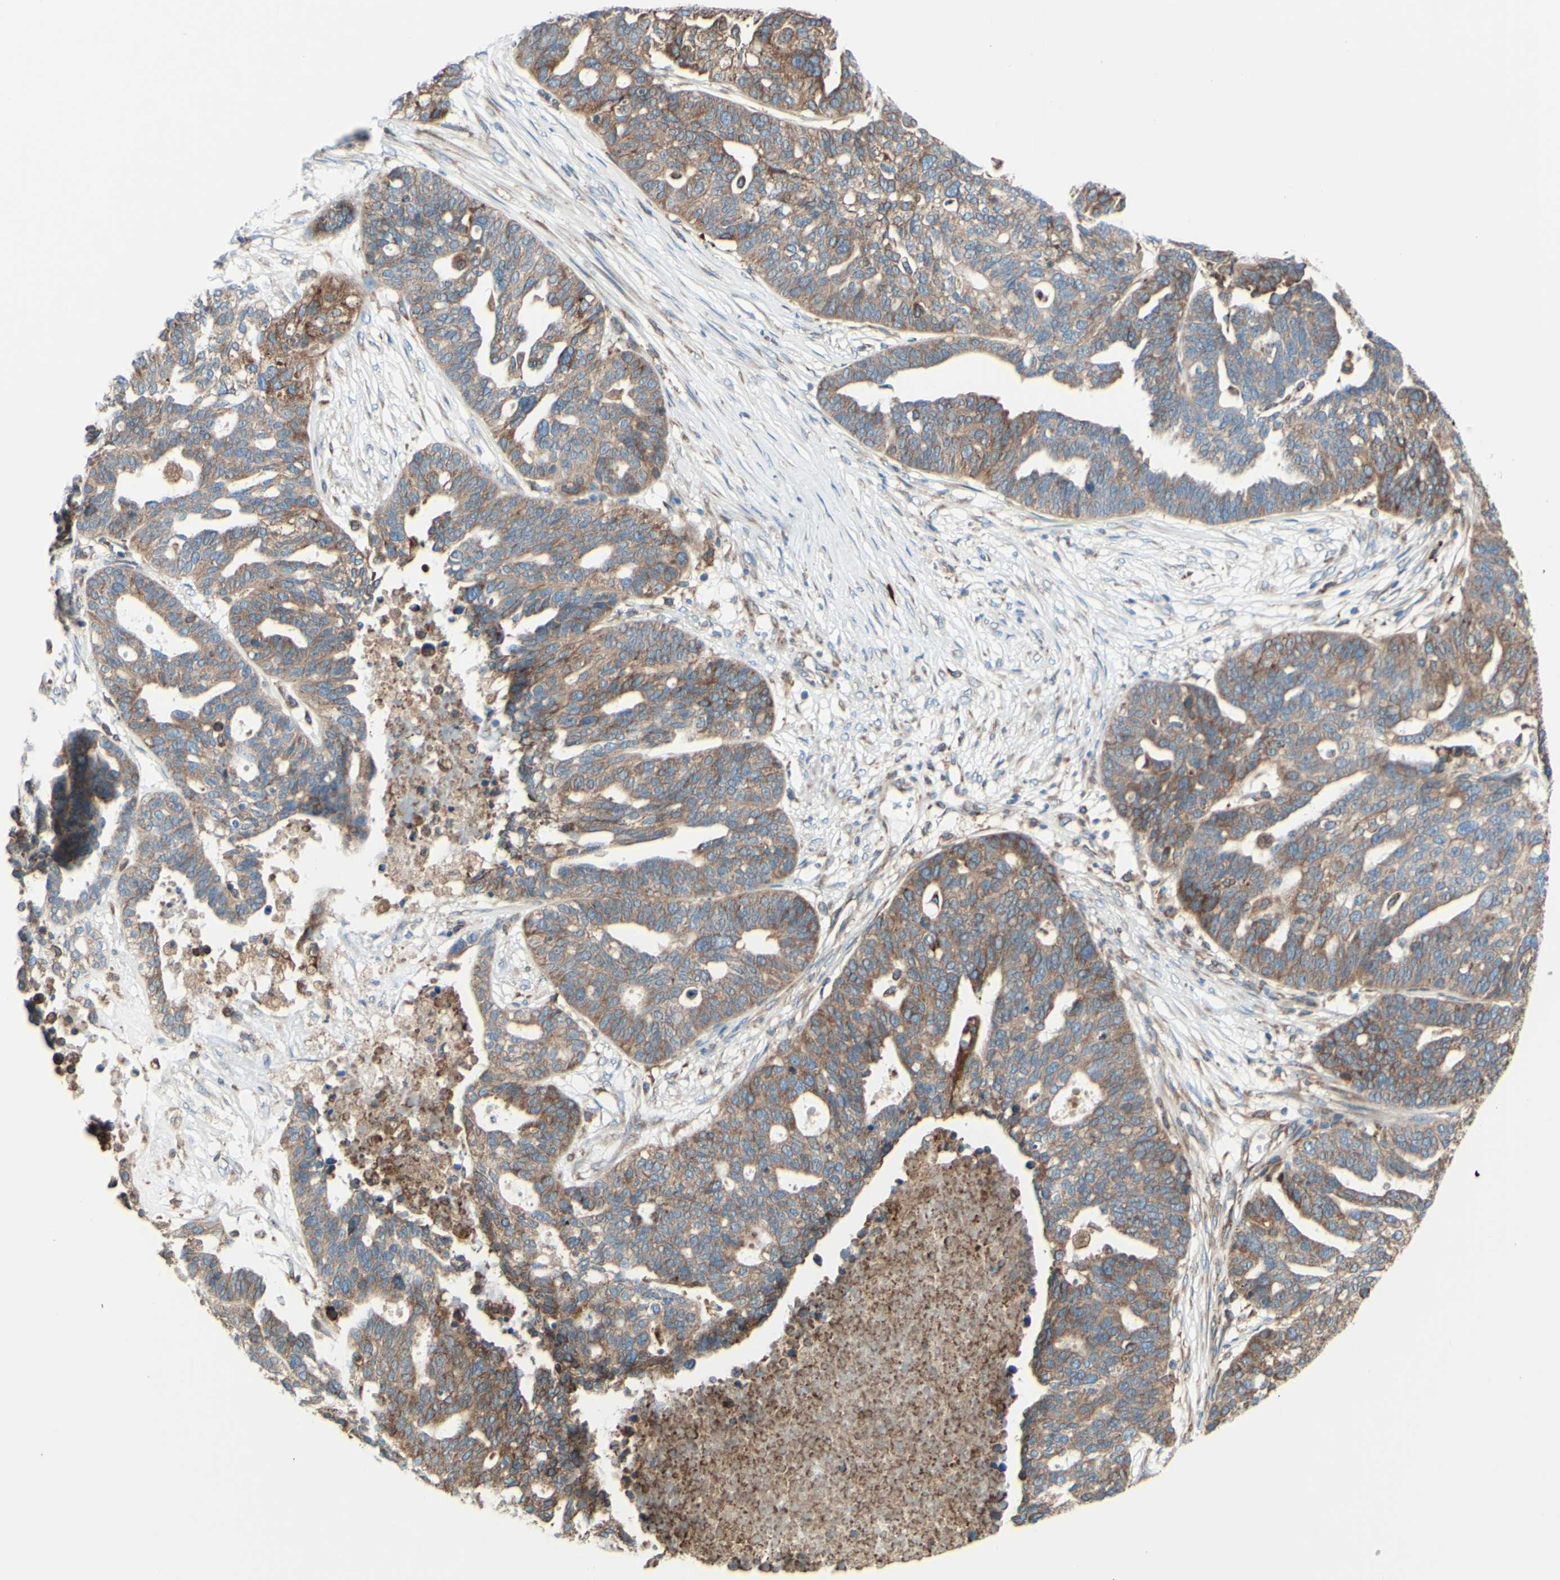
{"staining": {"intensity": "moderate", "quantity": ">75%", "location": "cytoplasmic/membranous"}, "tissue": "ovarian cancer", "cell_type": "Tumor cells", "image_type": "cancer", "snomed": [{"axis": "morphology", "description": "Cystadenocarcinoma, serous, NOS"}, {"axis": "topography", "description": "Ovary"}], "caption": "This is a photomicrograph of IHC staining of ovarian cancer (serous cystadenocarcinoma), which shows moderate expression in the cytoplasmic/membranous of tumor cells.", "gene": "DNAJB11", "patient": {"sex": "female", "age": 59}}